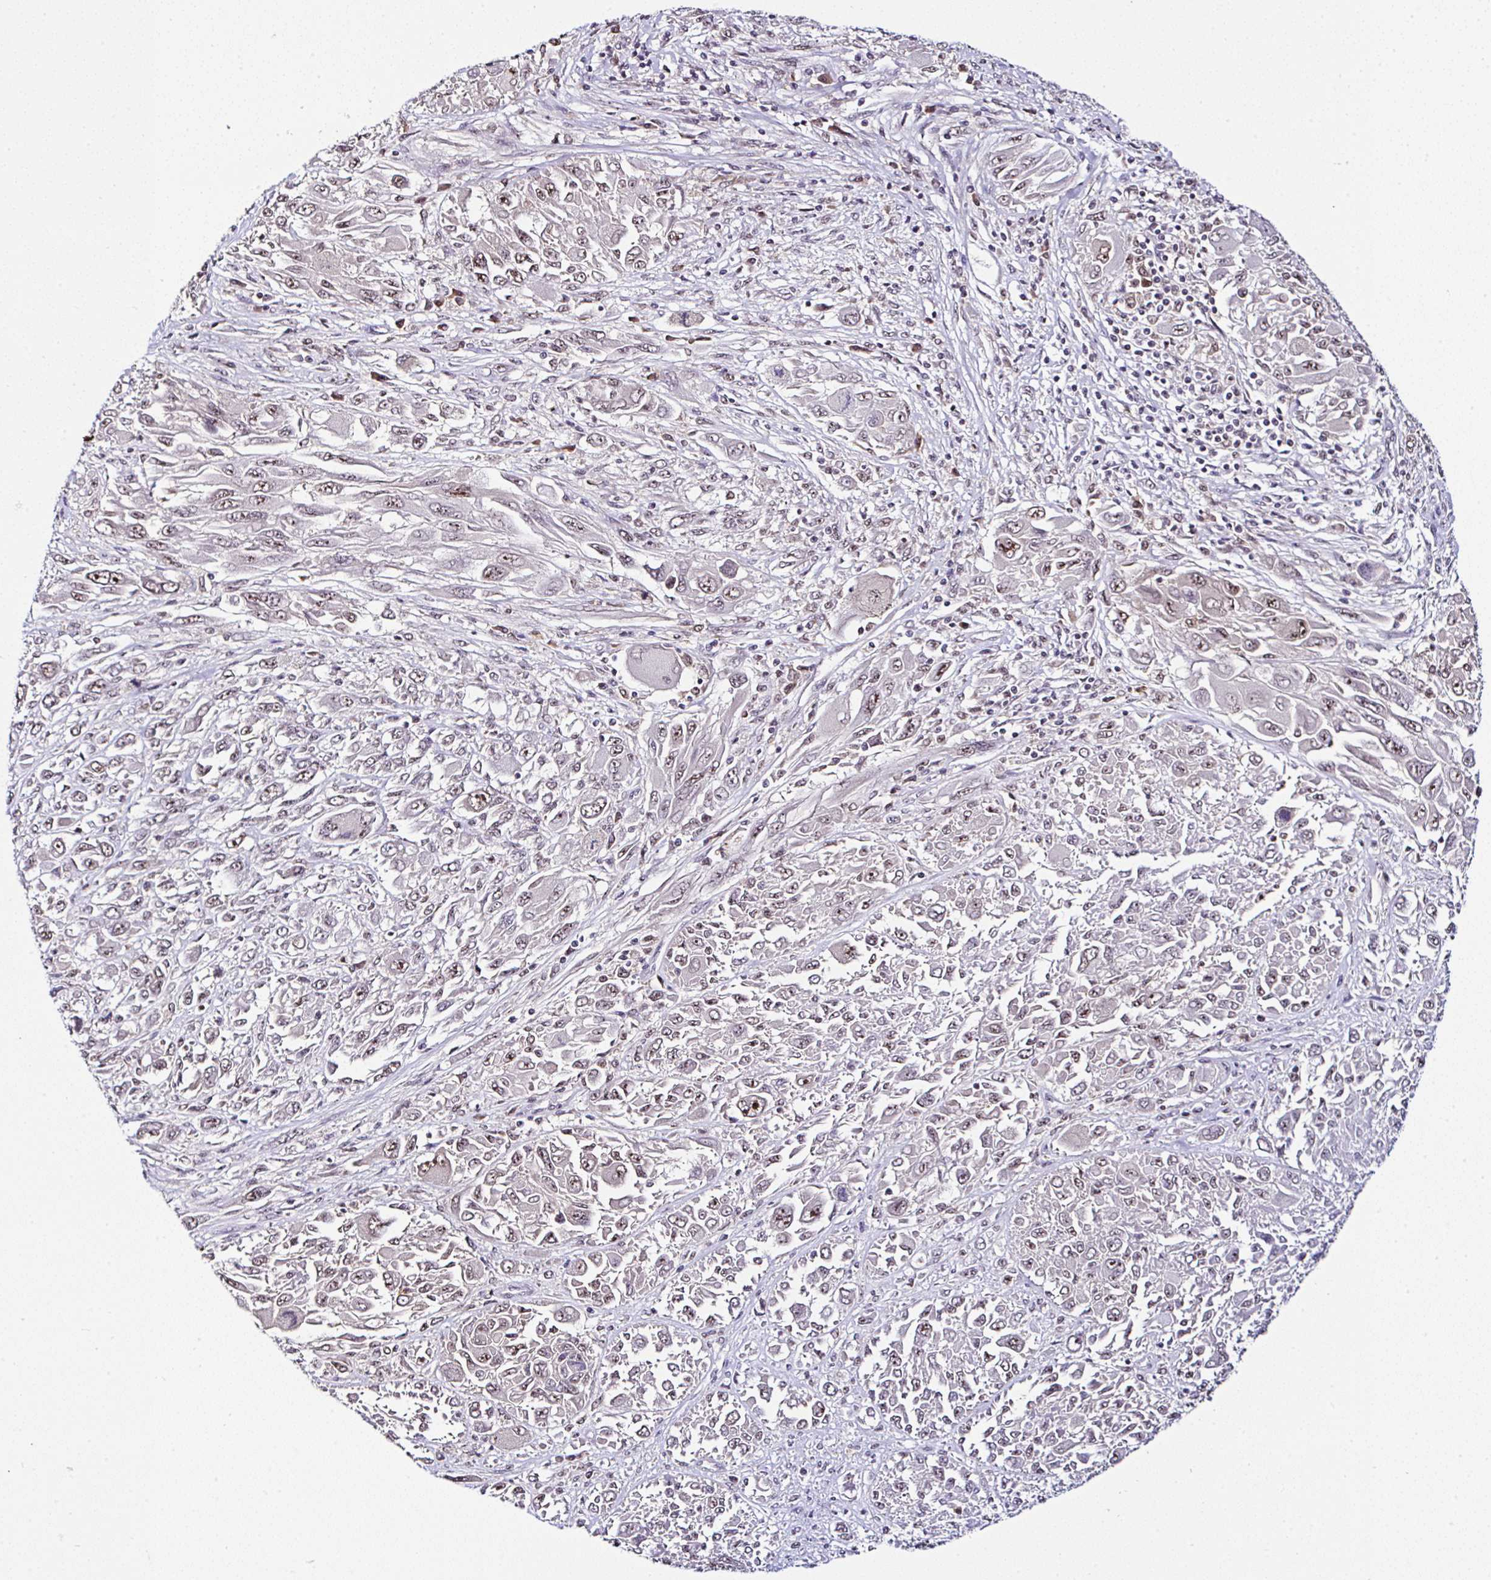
{"staining": {"intensity": "moderate", "quantity": ">75%", "location": "nuclear"}, "tissue": "melanoma", "cell_type": "Tumor cells", "image_type": "cancer", "snomed": [{"axis": "morphology", "description": "Malignant melanoma, NOS"}, {"axis": "topography", "description": "Skin"}], "caption": "Protein expression analysis of human melanoma reveals moderate nuclear positivity in approximately >75% of tumor cells.", "gene": "PTPN2", "patient": {"sex": "female", "age": 91}}